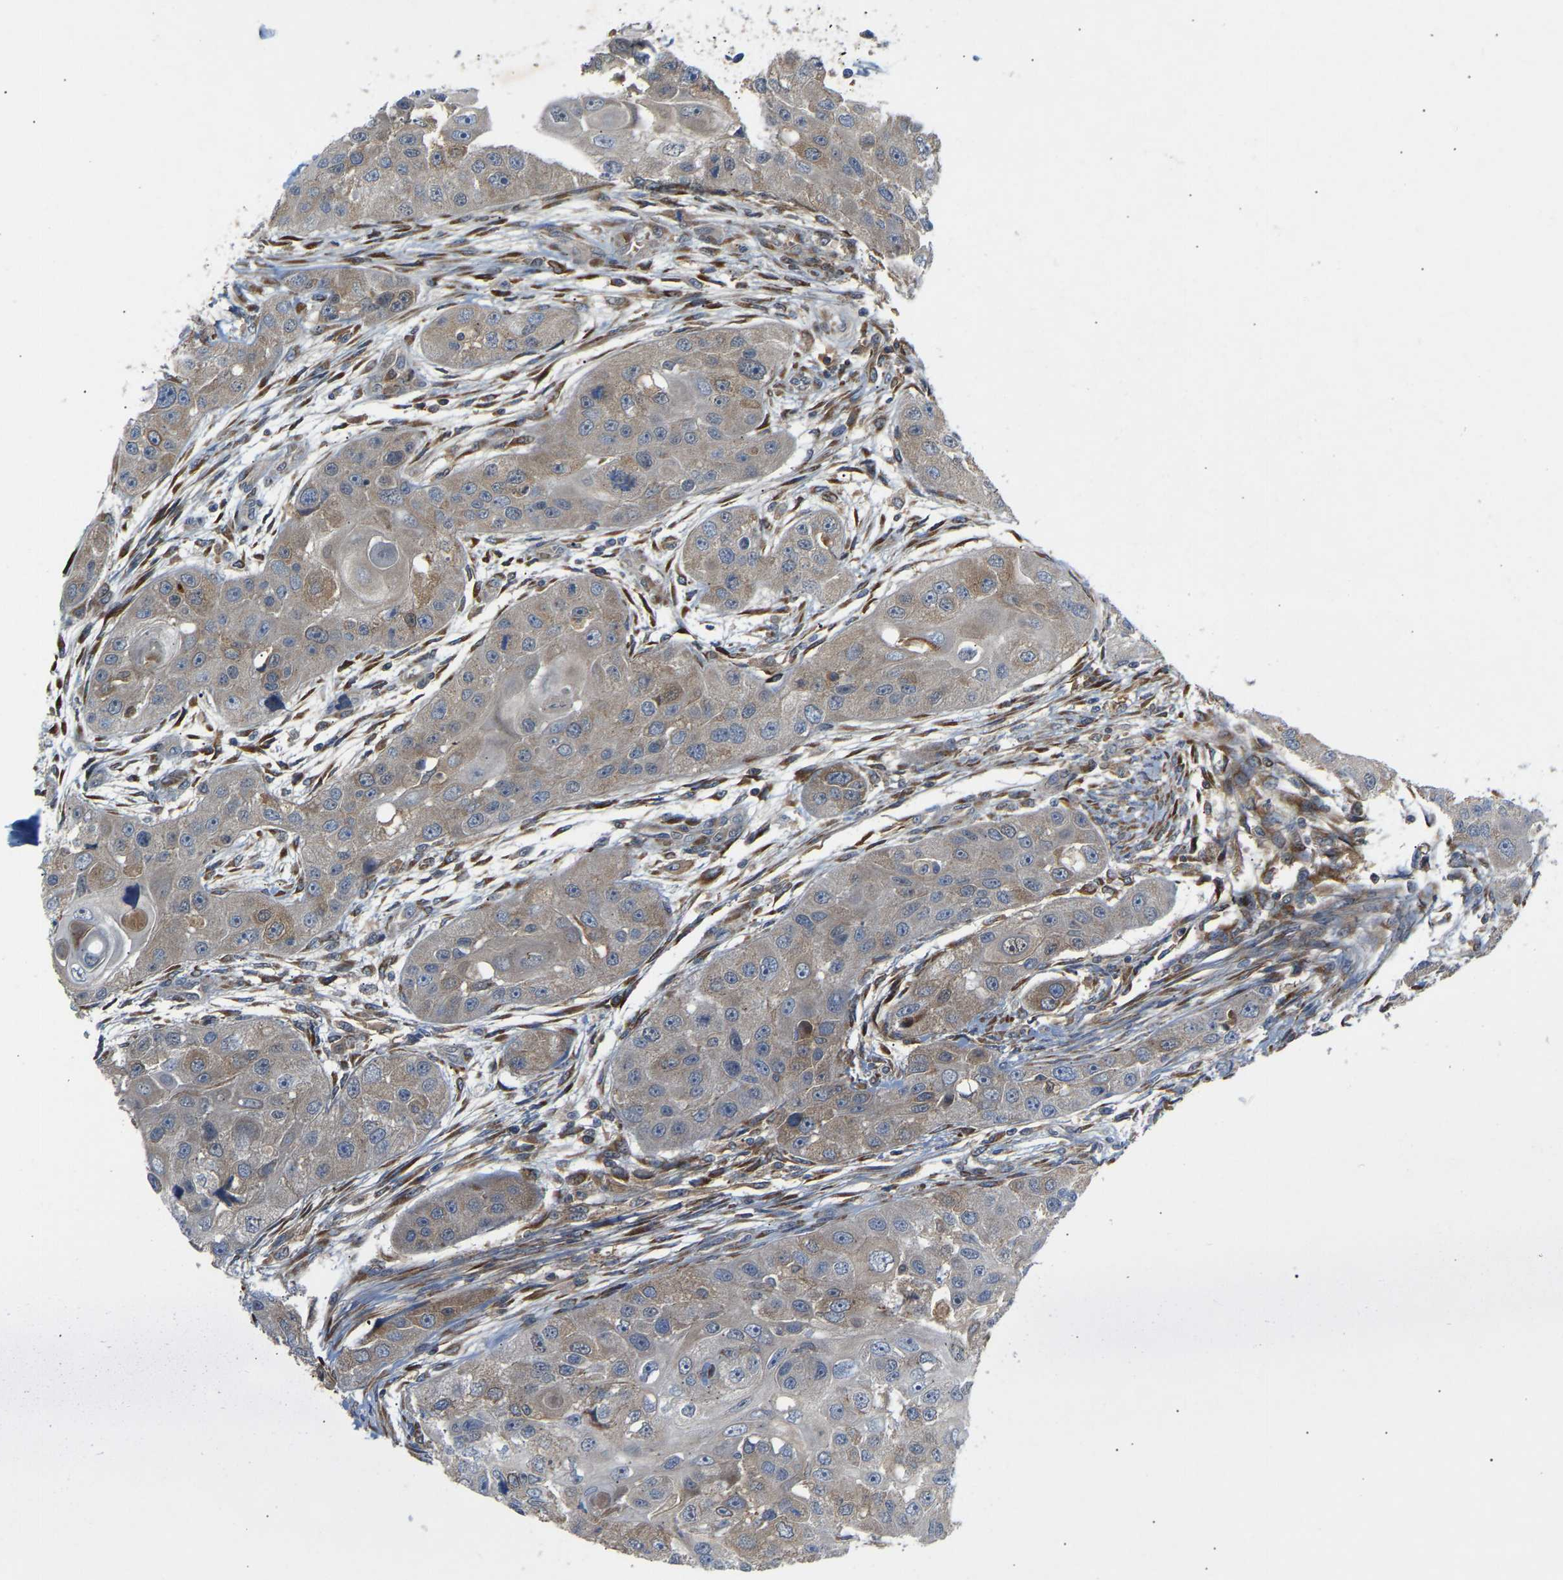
{"staining": {"intensity": "weak", "quantity": "<25%", "location": "cytoplasmic/membranous"}, "tissue": "head and neck cancer", "cell_type": "Tumor cells", "image_type": "cancer", "snomed": [{"axis": "morphology", "description": "Normal tissue, NOS"}, {"axis": "morphology", "description": "Squamous cell carcinoma, NOS"}, {"axis": "topography", "description": "Skeletal muscle"}, {"axis": "topography", "description": "Head-Neck"}], "caption": "Head and neck cancer was stained to show a protein in brown. There is no significant staining in tumor cells.", "gene": "PTCD1", "patient": {"sex": "male", "age": 51}}